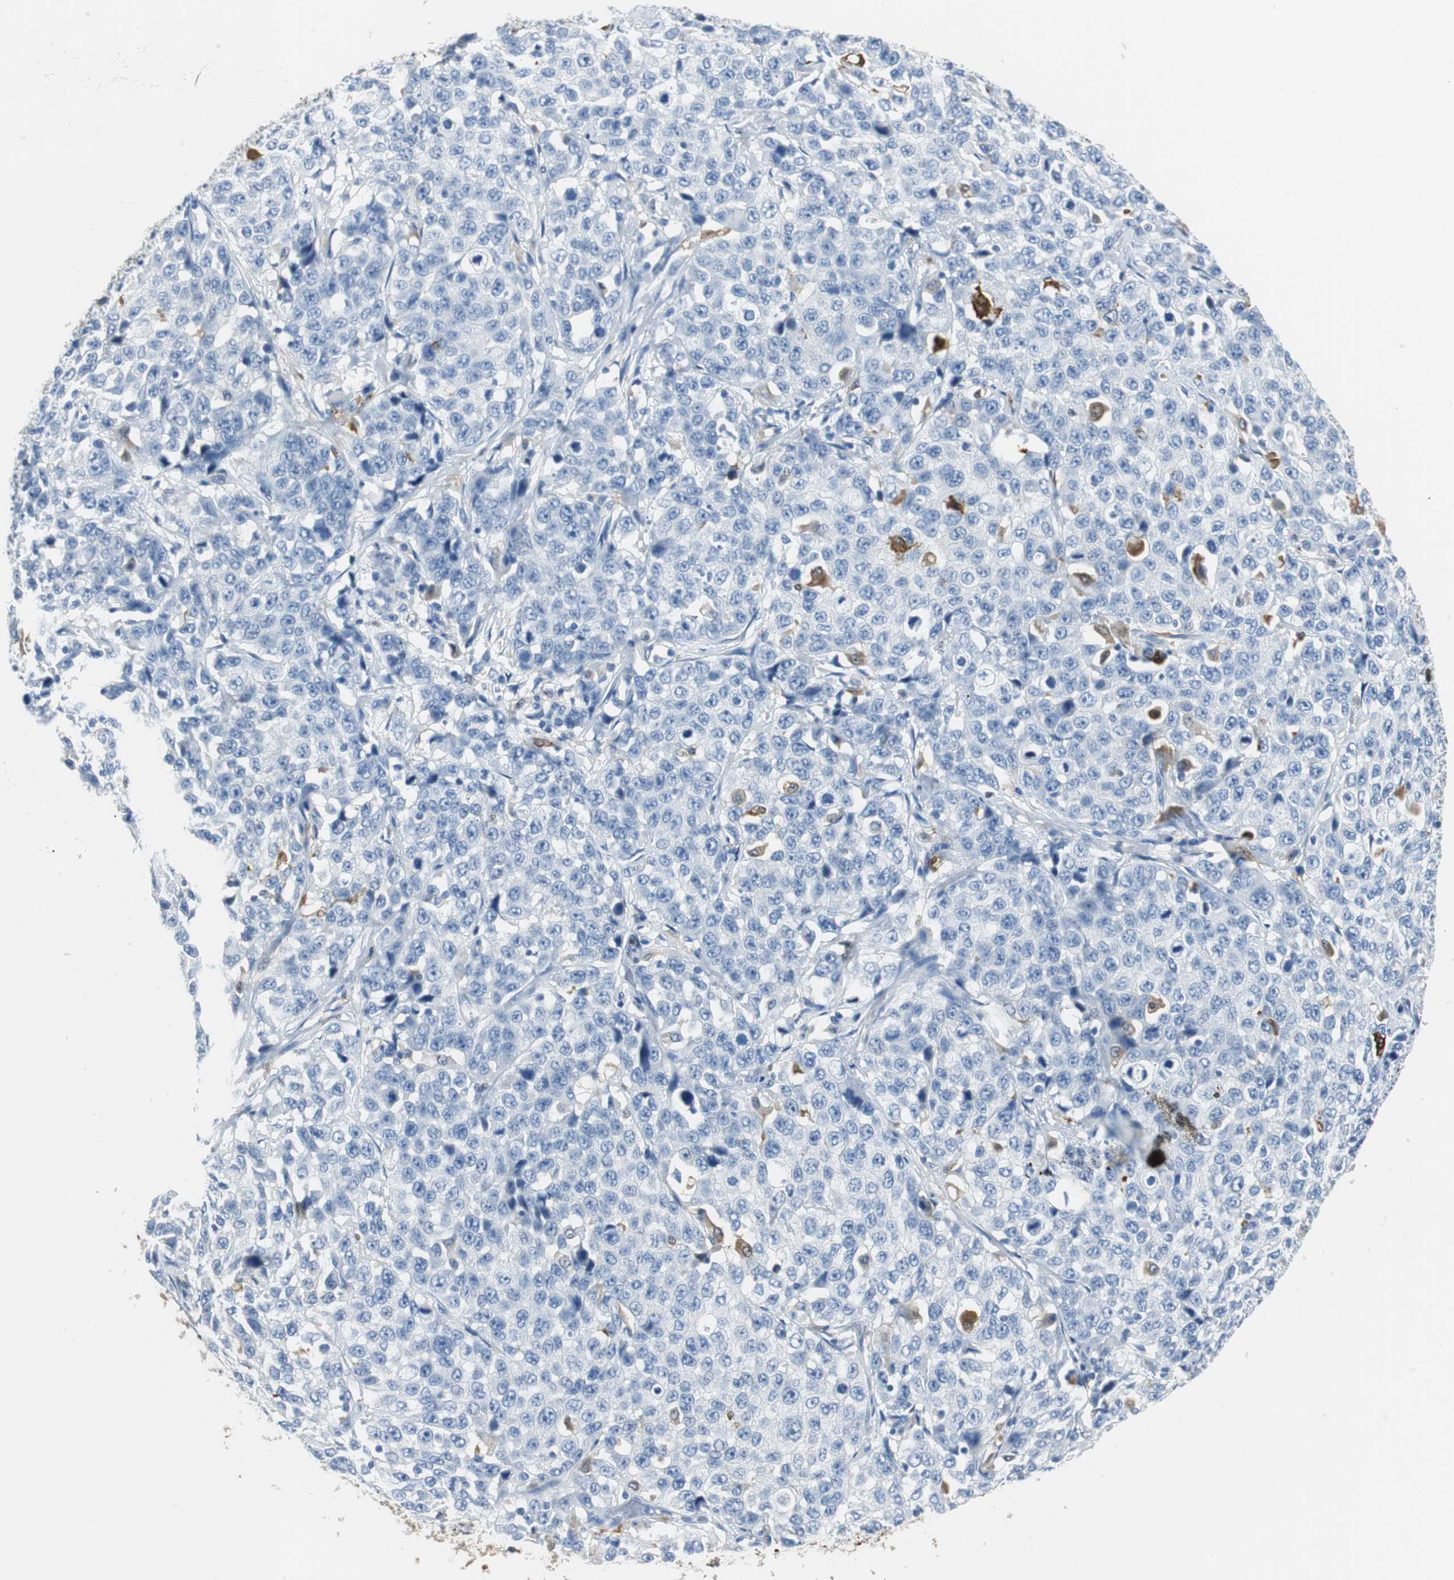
{"staining": {"intensity": "negative", "quantity": "none", "location": "none"}, "tissue": "stomach cancer", "cell_type": "Tumor cells", "image_type": "cancer", "snomed": [{"axis": "morphology", "description": "Normal tissue, NOS"}, {"axis": "morphology", "description": "Adenocarcinoma, NOS"}, {"axis": "topography", "description": "Stomach"}], "caption": "Protein analysis of adenocarcinoma (stomach) reveals no significant expression in tumor cells.", "gene": "FBP1", "patient": {"sex": "male", "age": 48}}